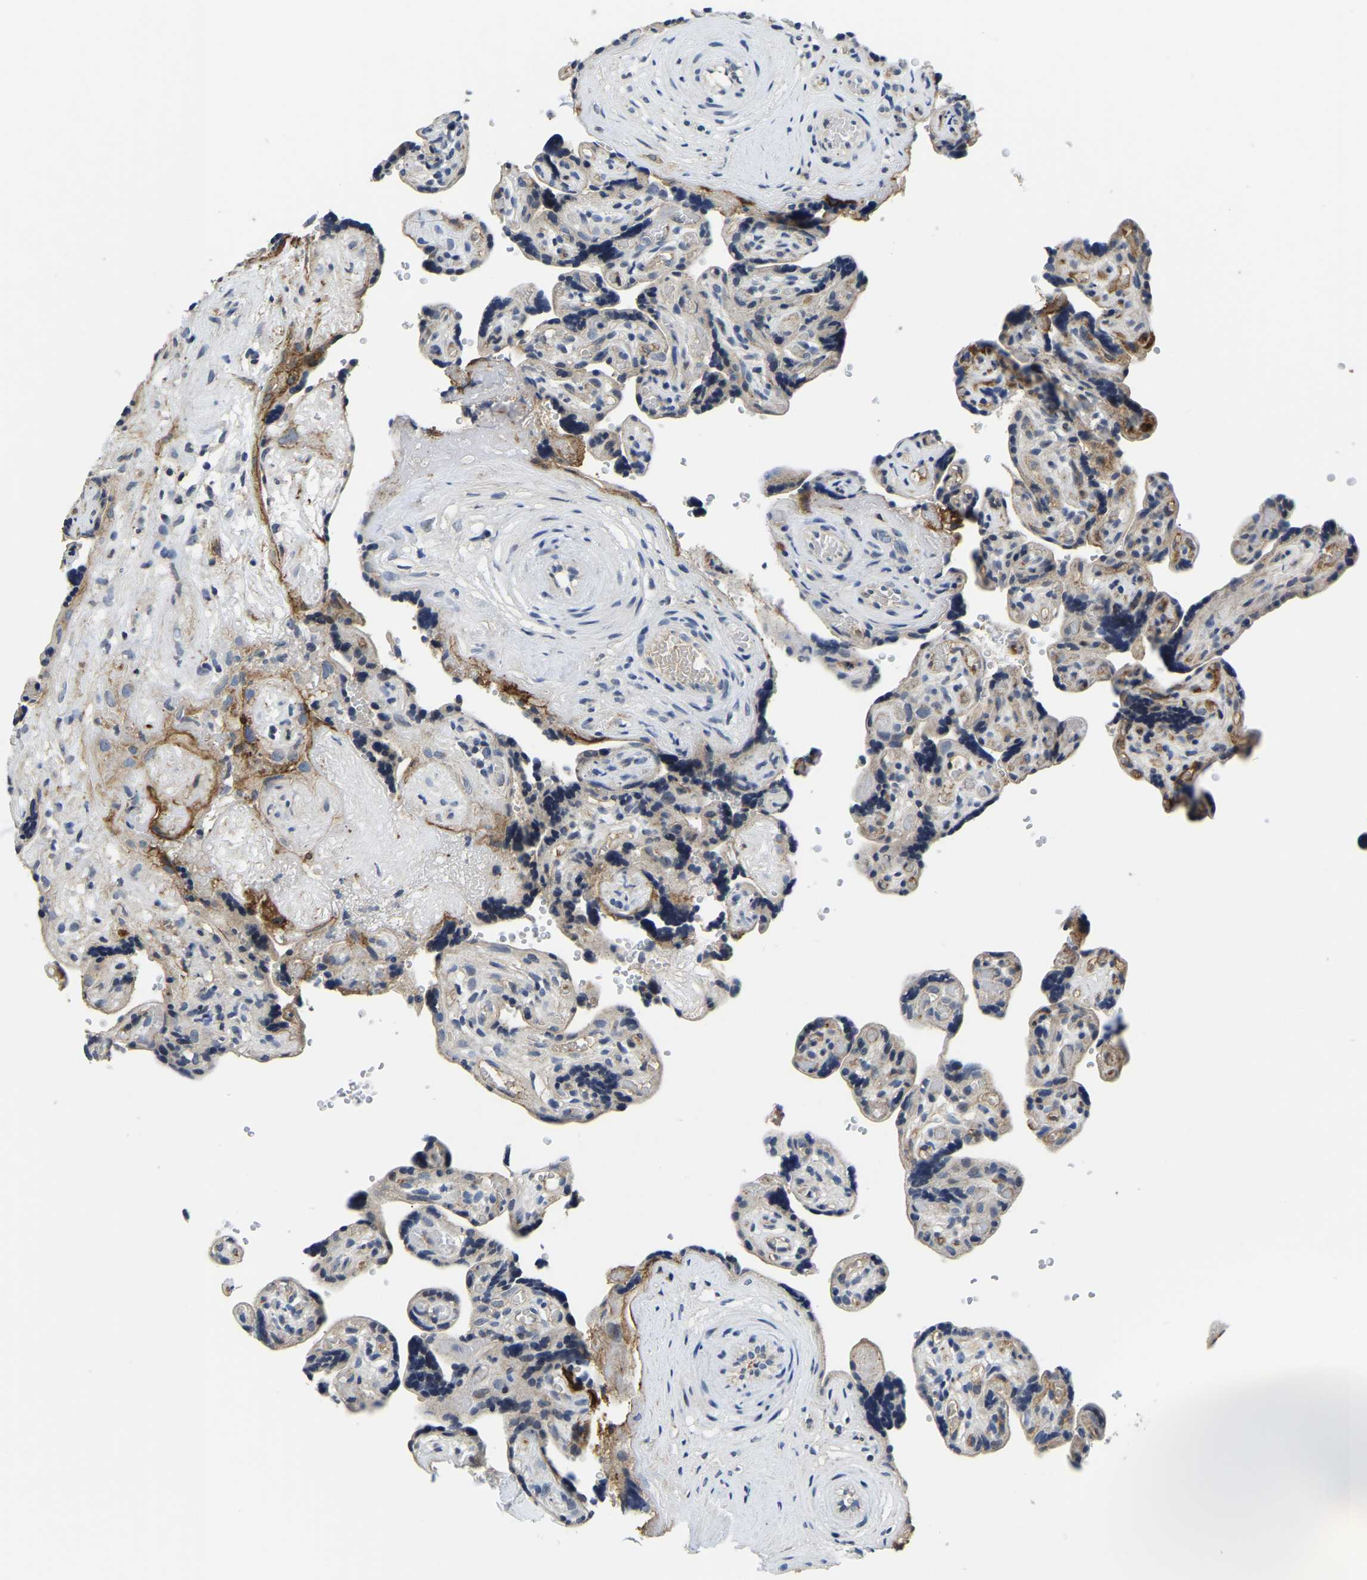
{"staining": {"intensity": "weak", "quantity": "25%-75%", "location": "cytoplasmic/membranous"}, "tissue": "placenta", "cell_type": "Trophoblastic cells", "image_type": "normal", "snomed": [{"axis": "morphology", "description": "Normal tissue, NOS"}, {"axis": "topography", "description": "Placenta"}], "caption": "Trophoblastic cells display weak cytoplasmic/membranous staining in approximately 25%-75% of cells in benign placenta.", "gene": "ITGA2", "patient": {"sex": "female", "age": 30}}